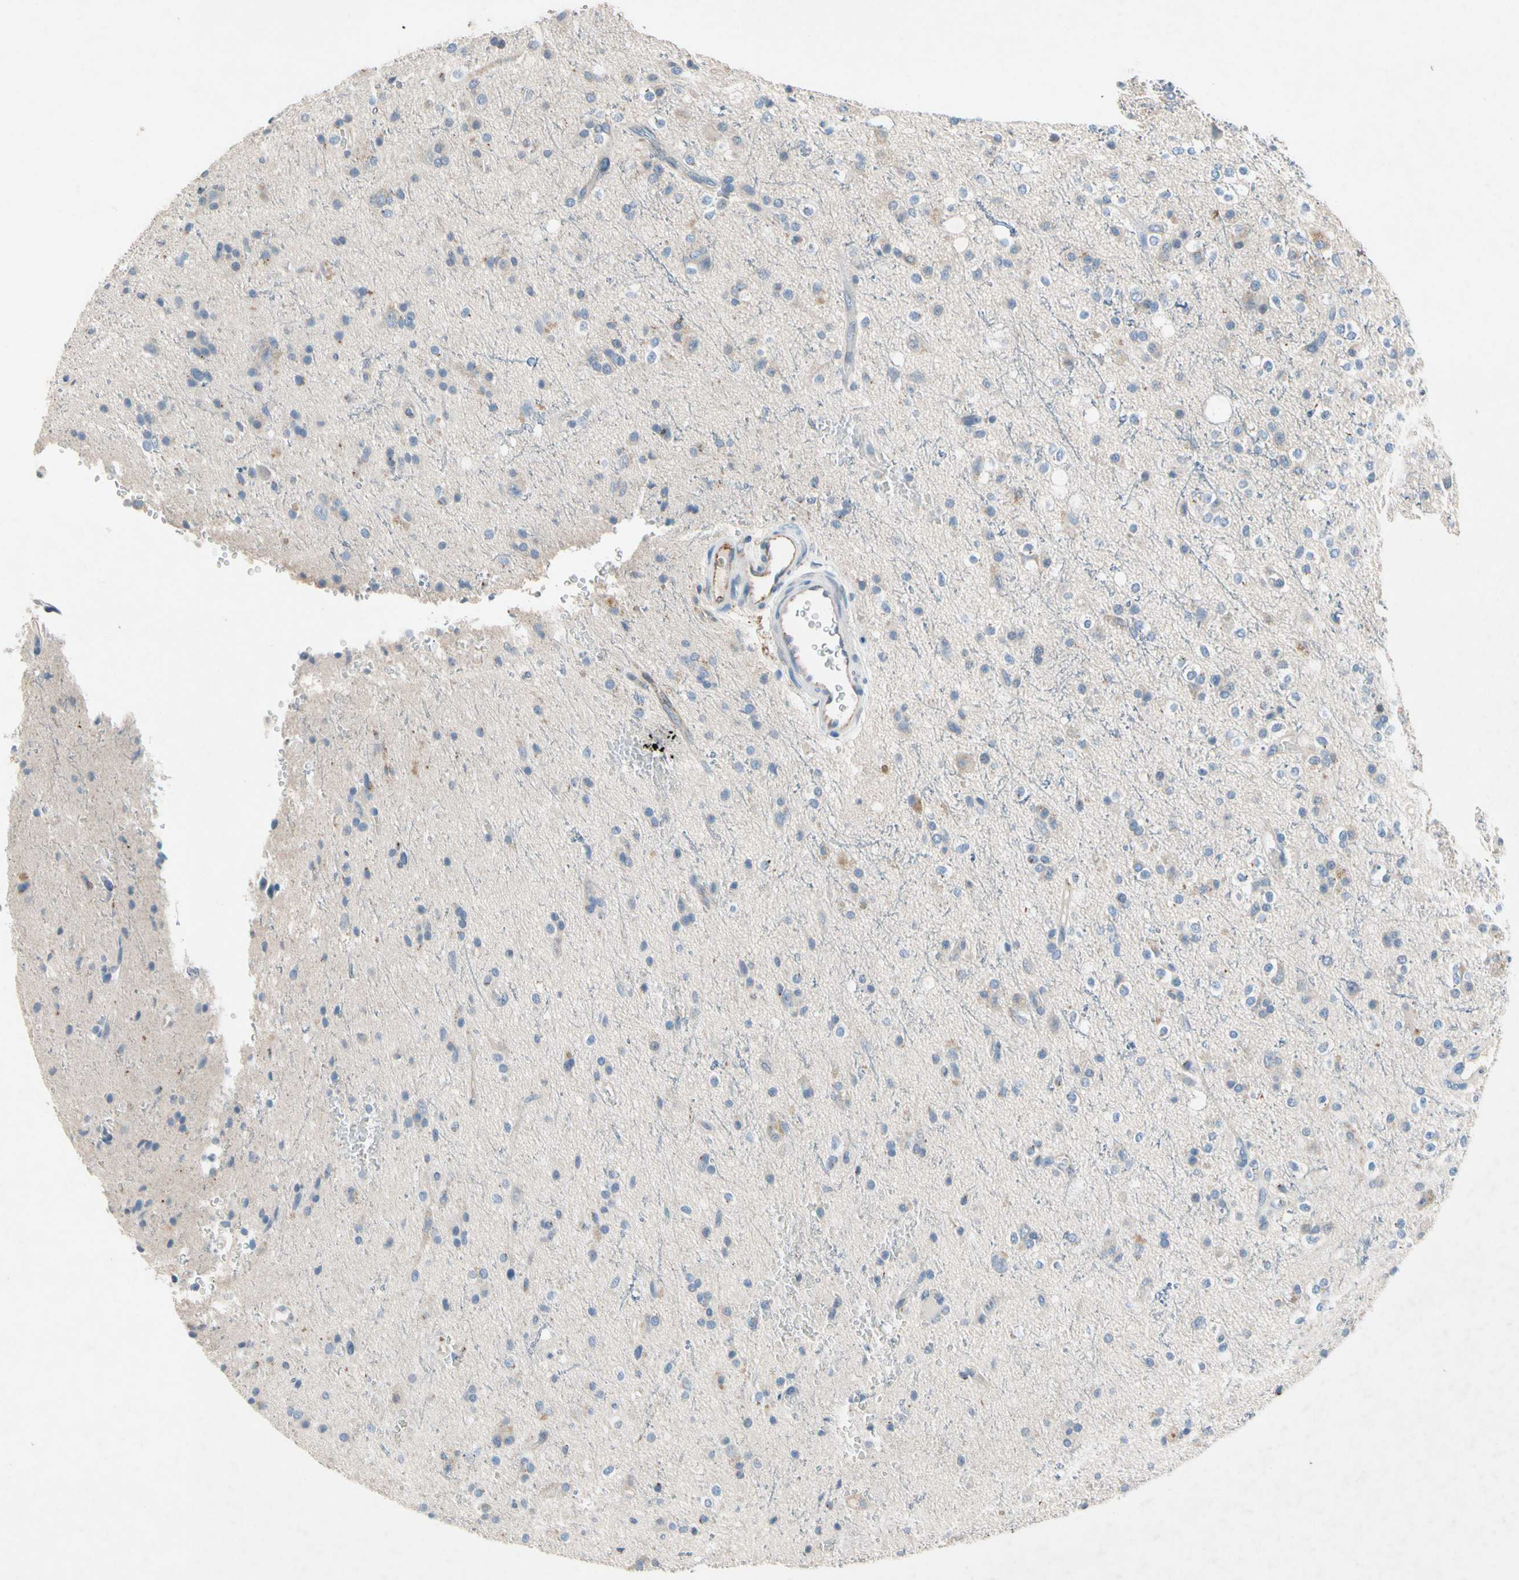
{"staining": {"intensity": "negative", "quantity": "none", "location": "none"}, "tissue": "glioma", "cell_type": "Tumor cells", "image_type": "cancer", "snomed": [{"axis": "morphology", "description": "Glioma, malignant, High grade"}, {"axis": "topography", "description": "Brain"}], "caption": "Immunohistochemical staining of malignant glioma (high-grade) exhibits no significant staining in tumor cells.", "gene": "NDFIP2", "patient": {"sex": "male", "age": 47}}